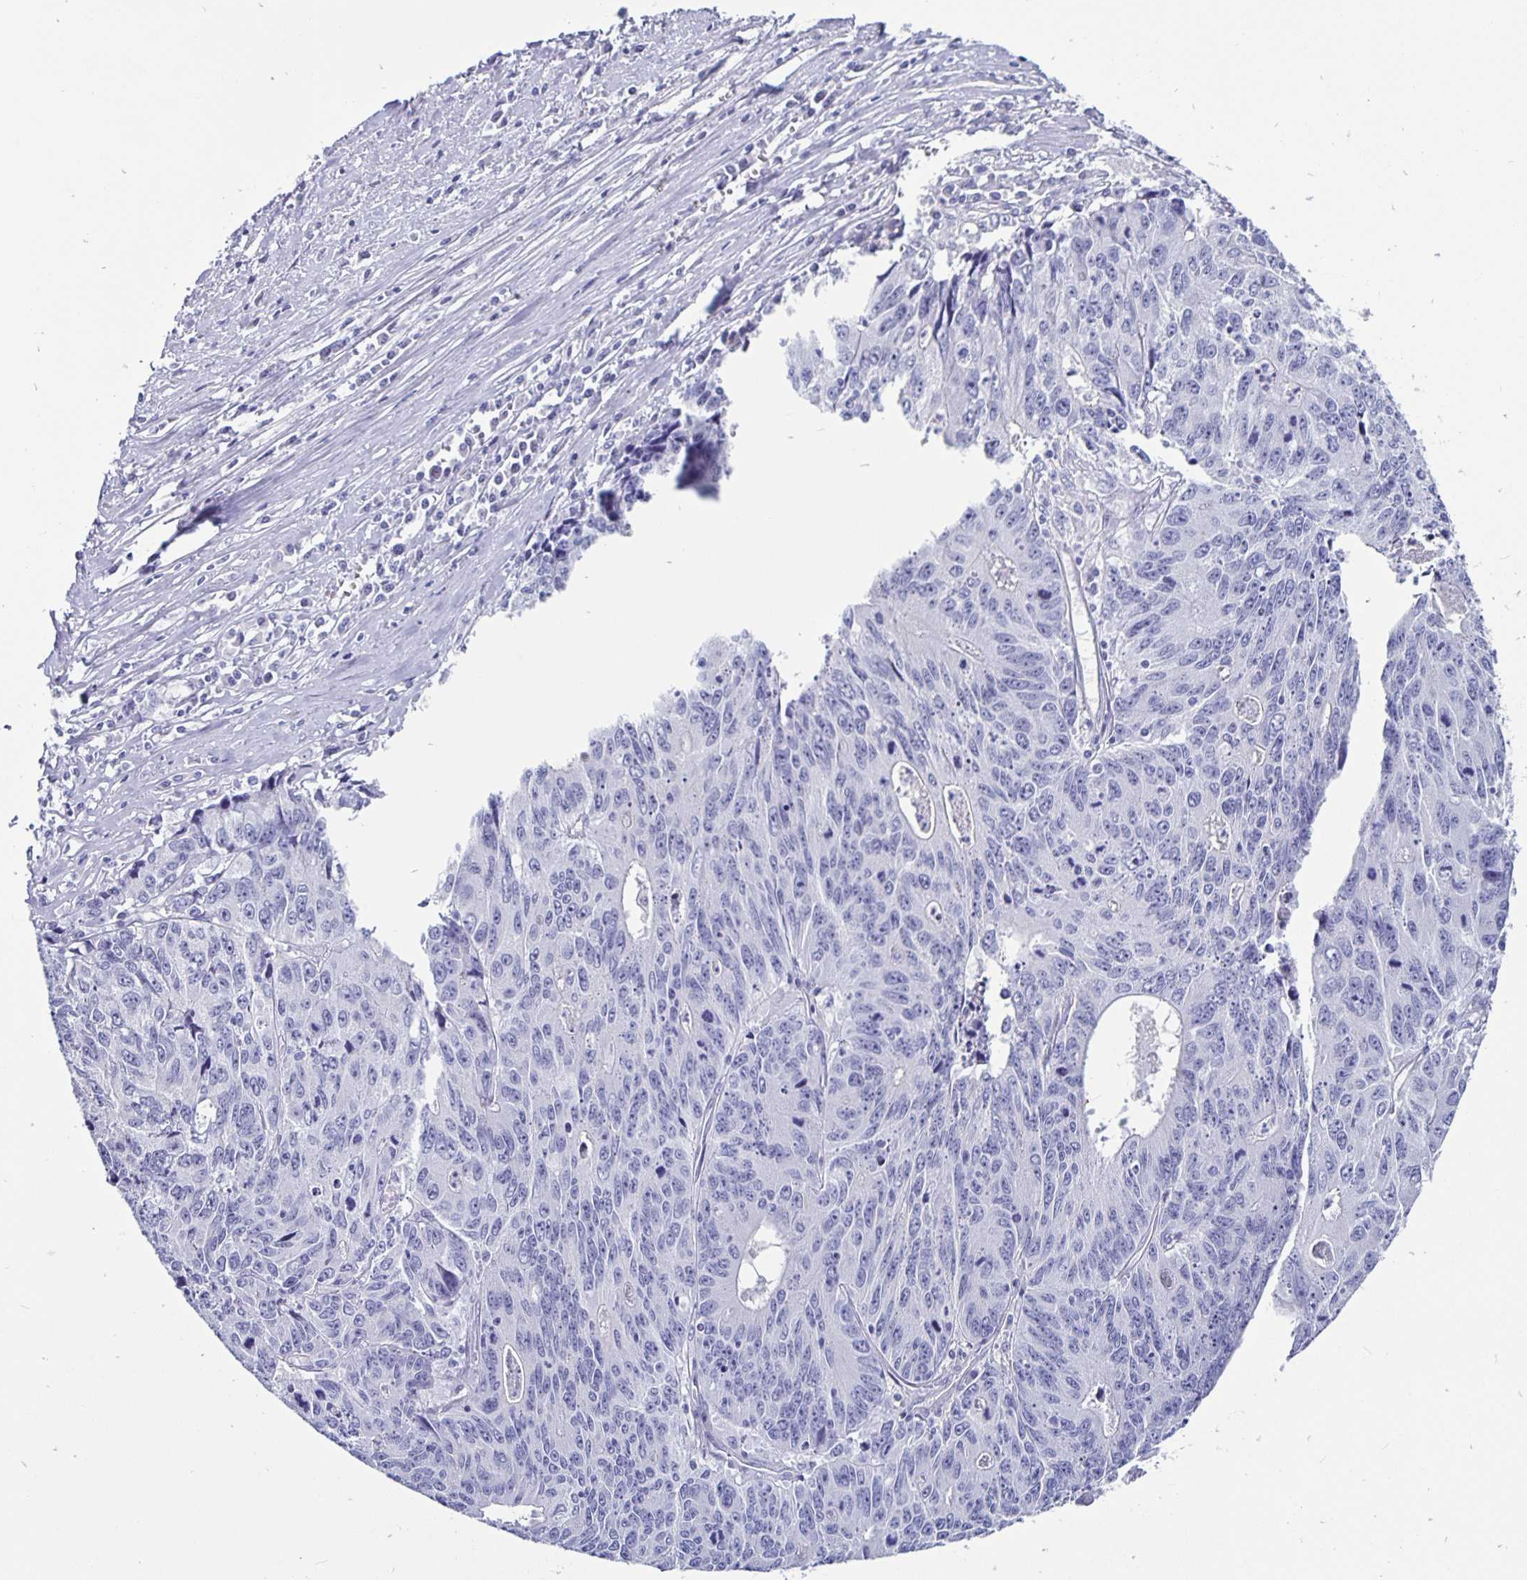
{"staining": {"intensity": "negative", "quantity": "none", "location": "none"}, "tissue": "liver cancer", "cell_type": "Tumor cells", "image_type": "cancer", "snomed": [{"axis": "morphology", "description": "Cholangiocarcinoma"}, {"axis": "topography", "description": "Liver"}], "caption": "Immunohistochemical staining of cholangiocarcinoma (liver) reveals no significant expression in tumor cells.", "gene": "ODF3B", "patient": {"sex": "male", "age": 65}}